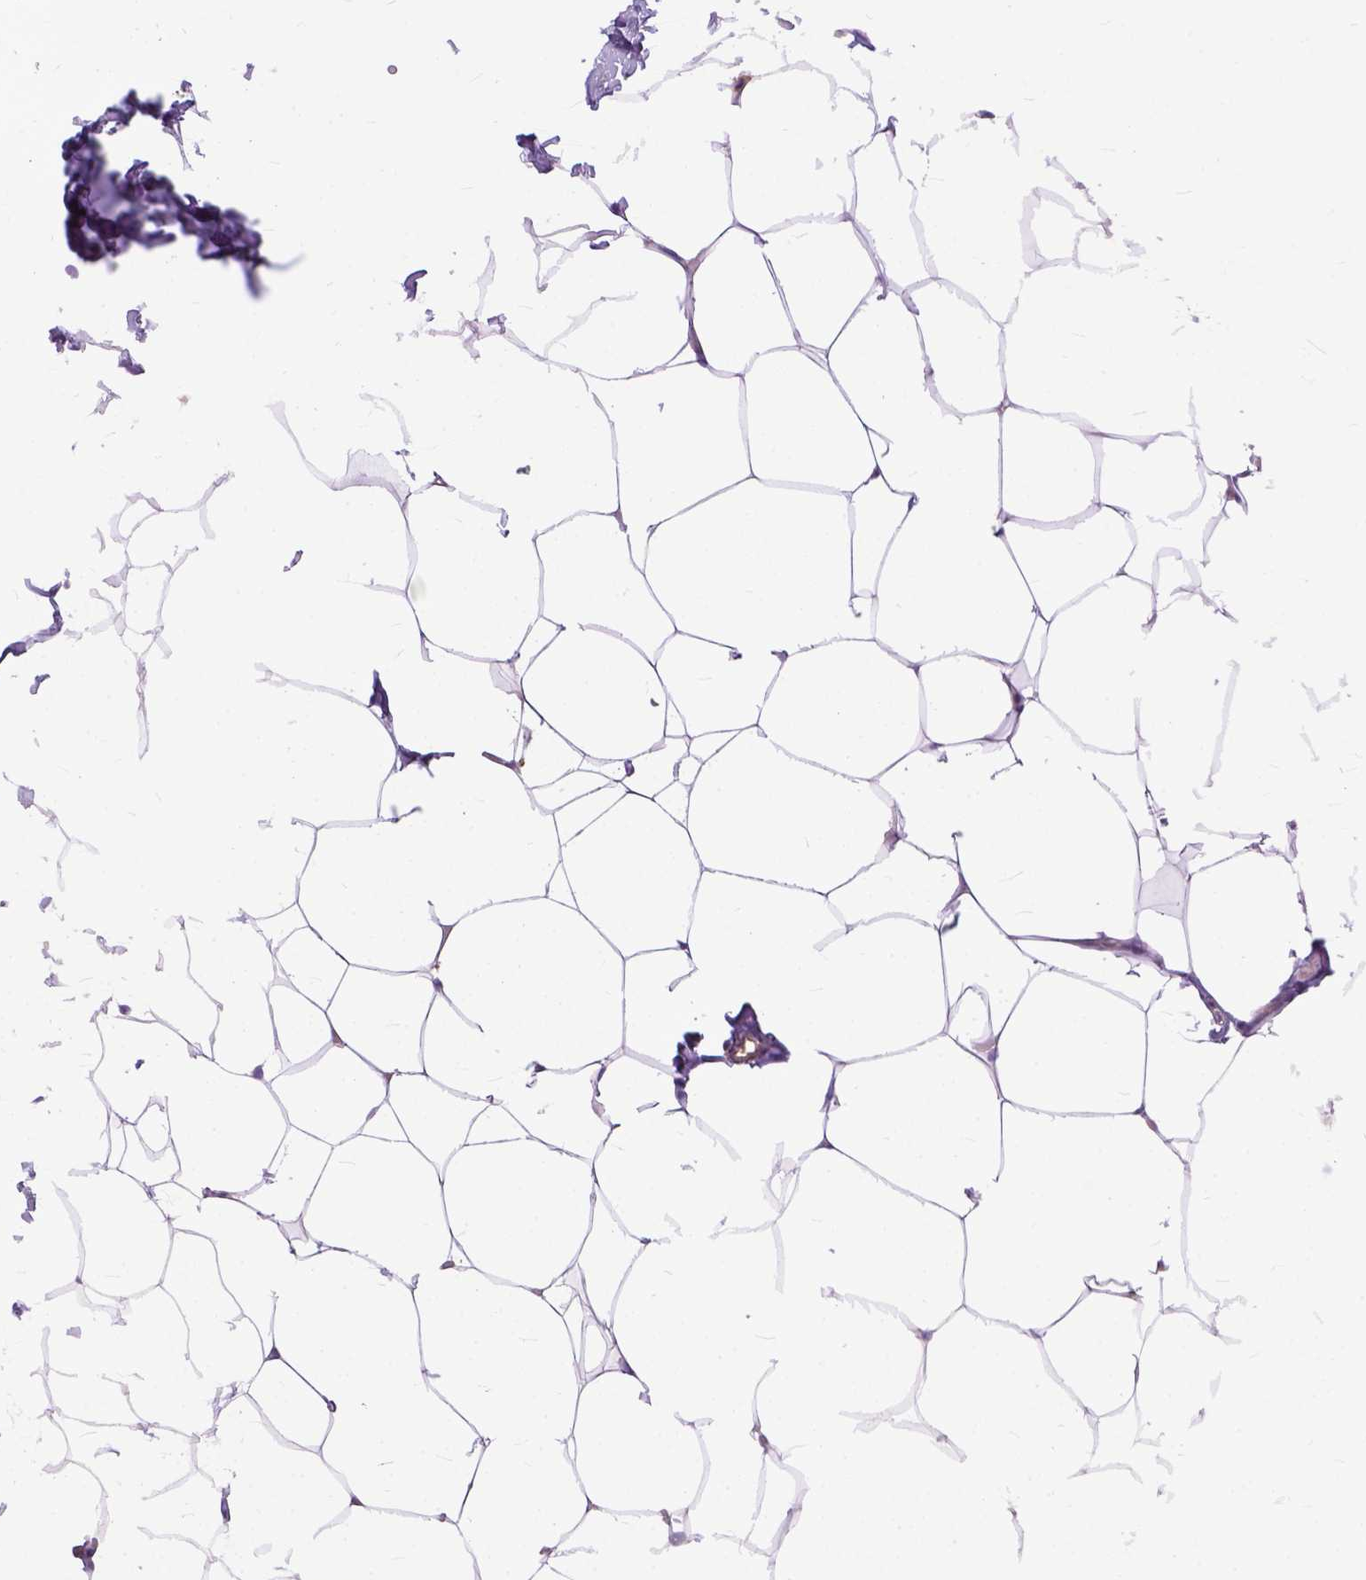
{"staining": {"intensity": "negative", "quantity": "none", "location": "none"}, "tissue": "breast", "cell_type": "Adipocytes", "image_type": "normal", "snomed": [{"axis": "morphology", "description": "Normal tissue, NOS"}, {"axis": "topography", "description": "Breast"}], "caption": "The image displays no staining of adipocytes in unremarkable breast. (DAB (3,3'-diaminobenzidine) IHC with hematoxylin counter stain).", "gene": "NAMPT", "patient": {"sex": "female", "age": 32}}